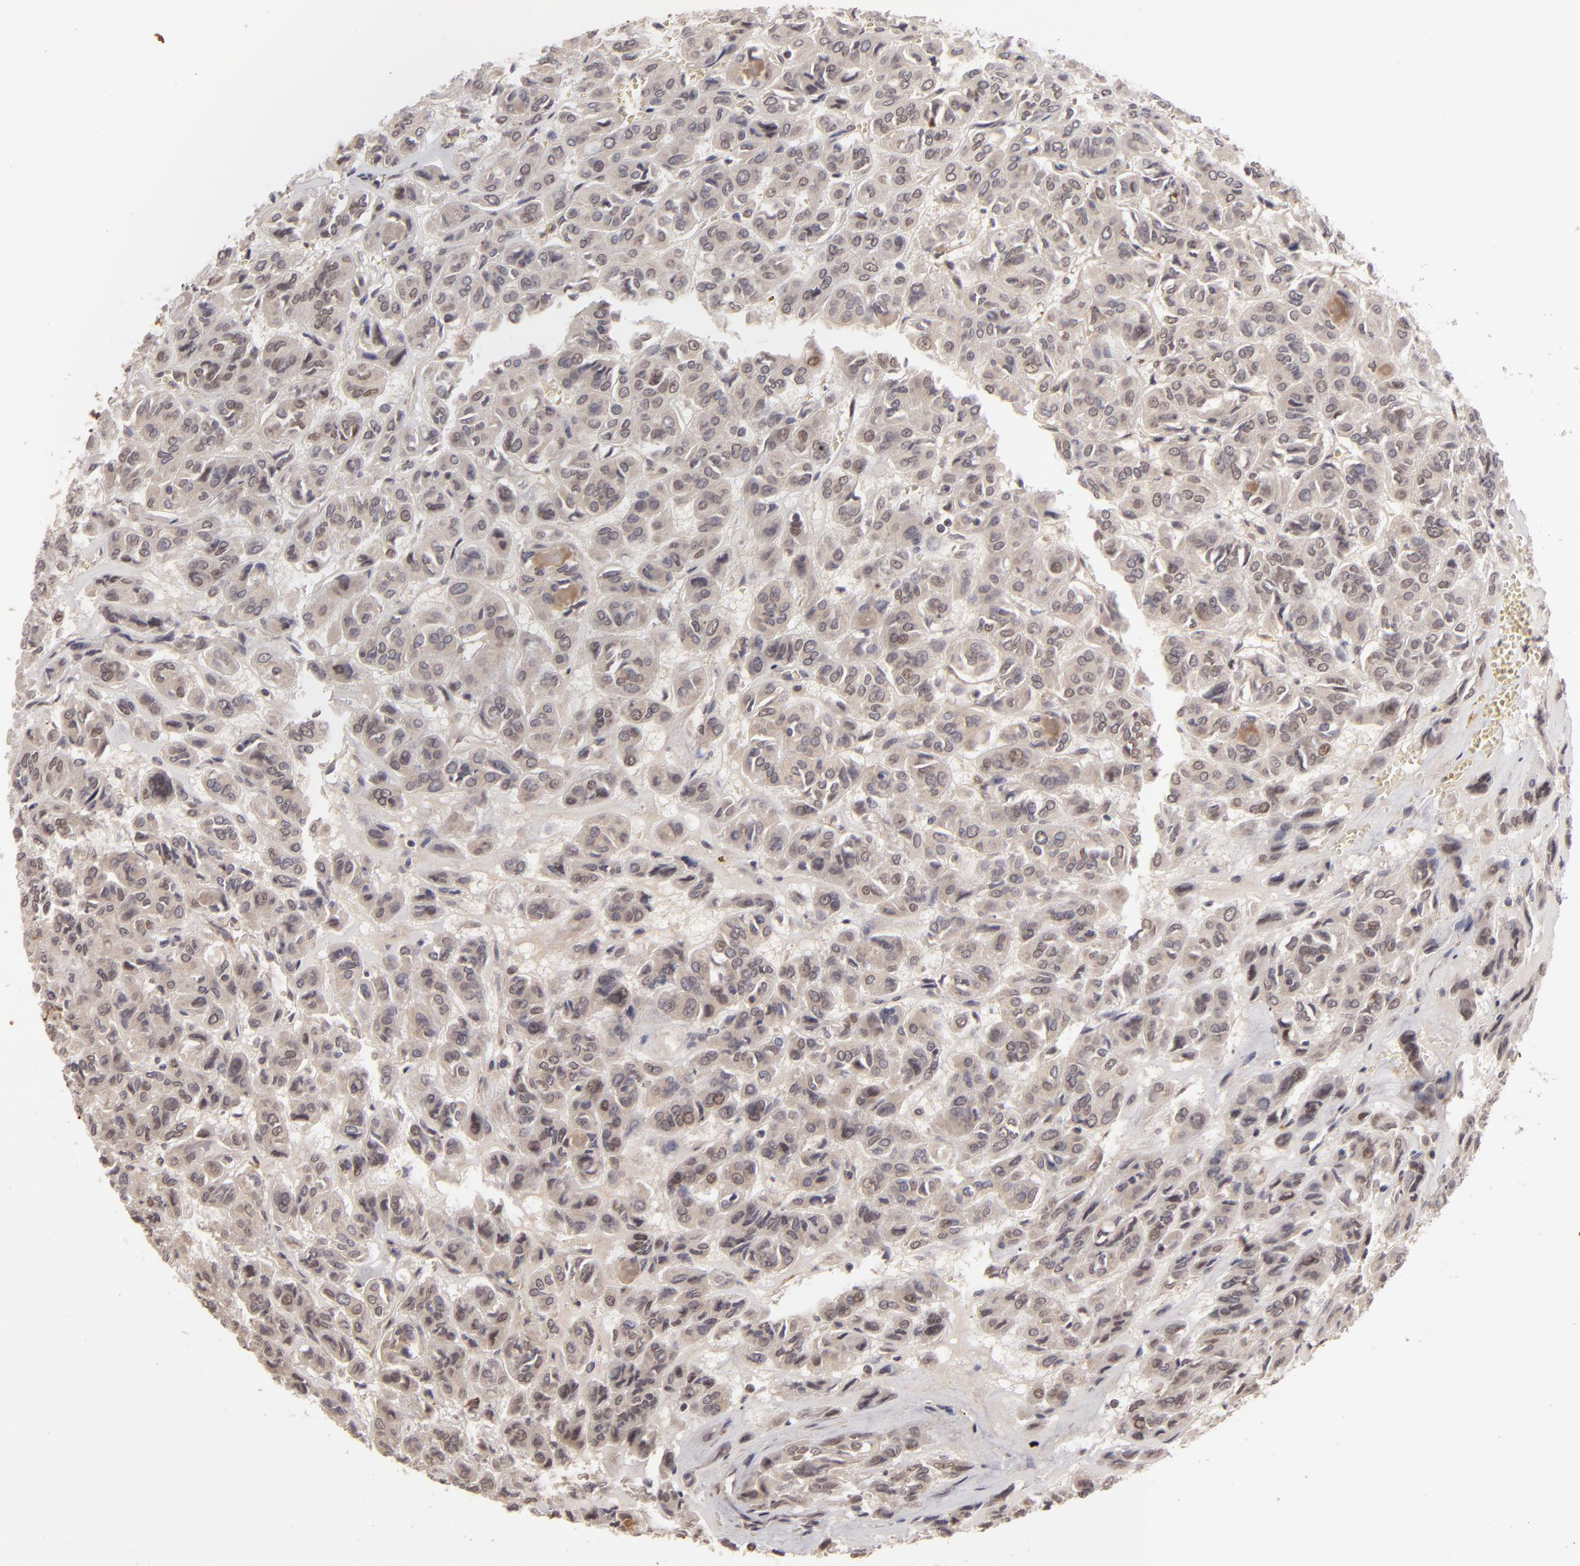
{"staining": {"intensity": "weak", "quantity": "25%-75%", "location": "cytoplasmic/membranous"}, "tissue": "thyroid cancer", "cell_type": "Tumor cells", "image_type": "cancer", "snomed": [{"axis": "morphology", "description": "Follicular adenoma carcinoma, NOS"}, {"axis": "topography", "description": "Thyroid gland"}], "caption": "Immunohistochemistry (IHC) of human thyroid cancer (follicular adenoma carcinoma) exhibits low levels of weak cytoplasmic/membranous expression in approximately 25%-75% of tumor cells.", "gene": "DFFA", "patient": {"sex": "female", "age": 71}}